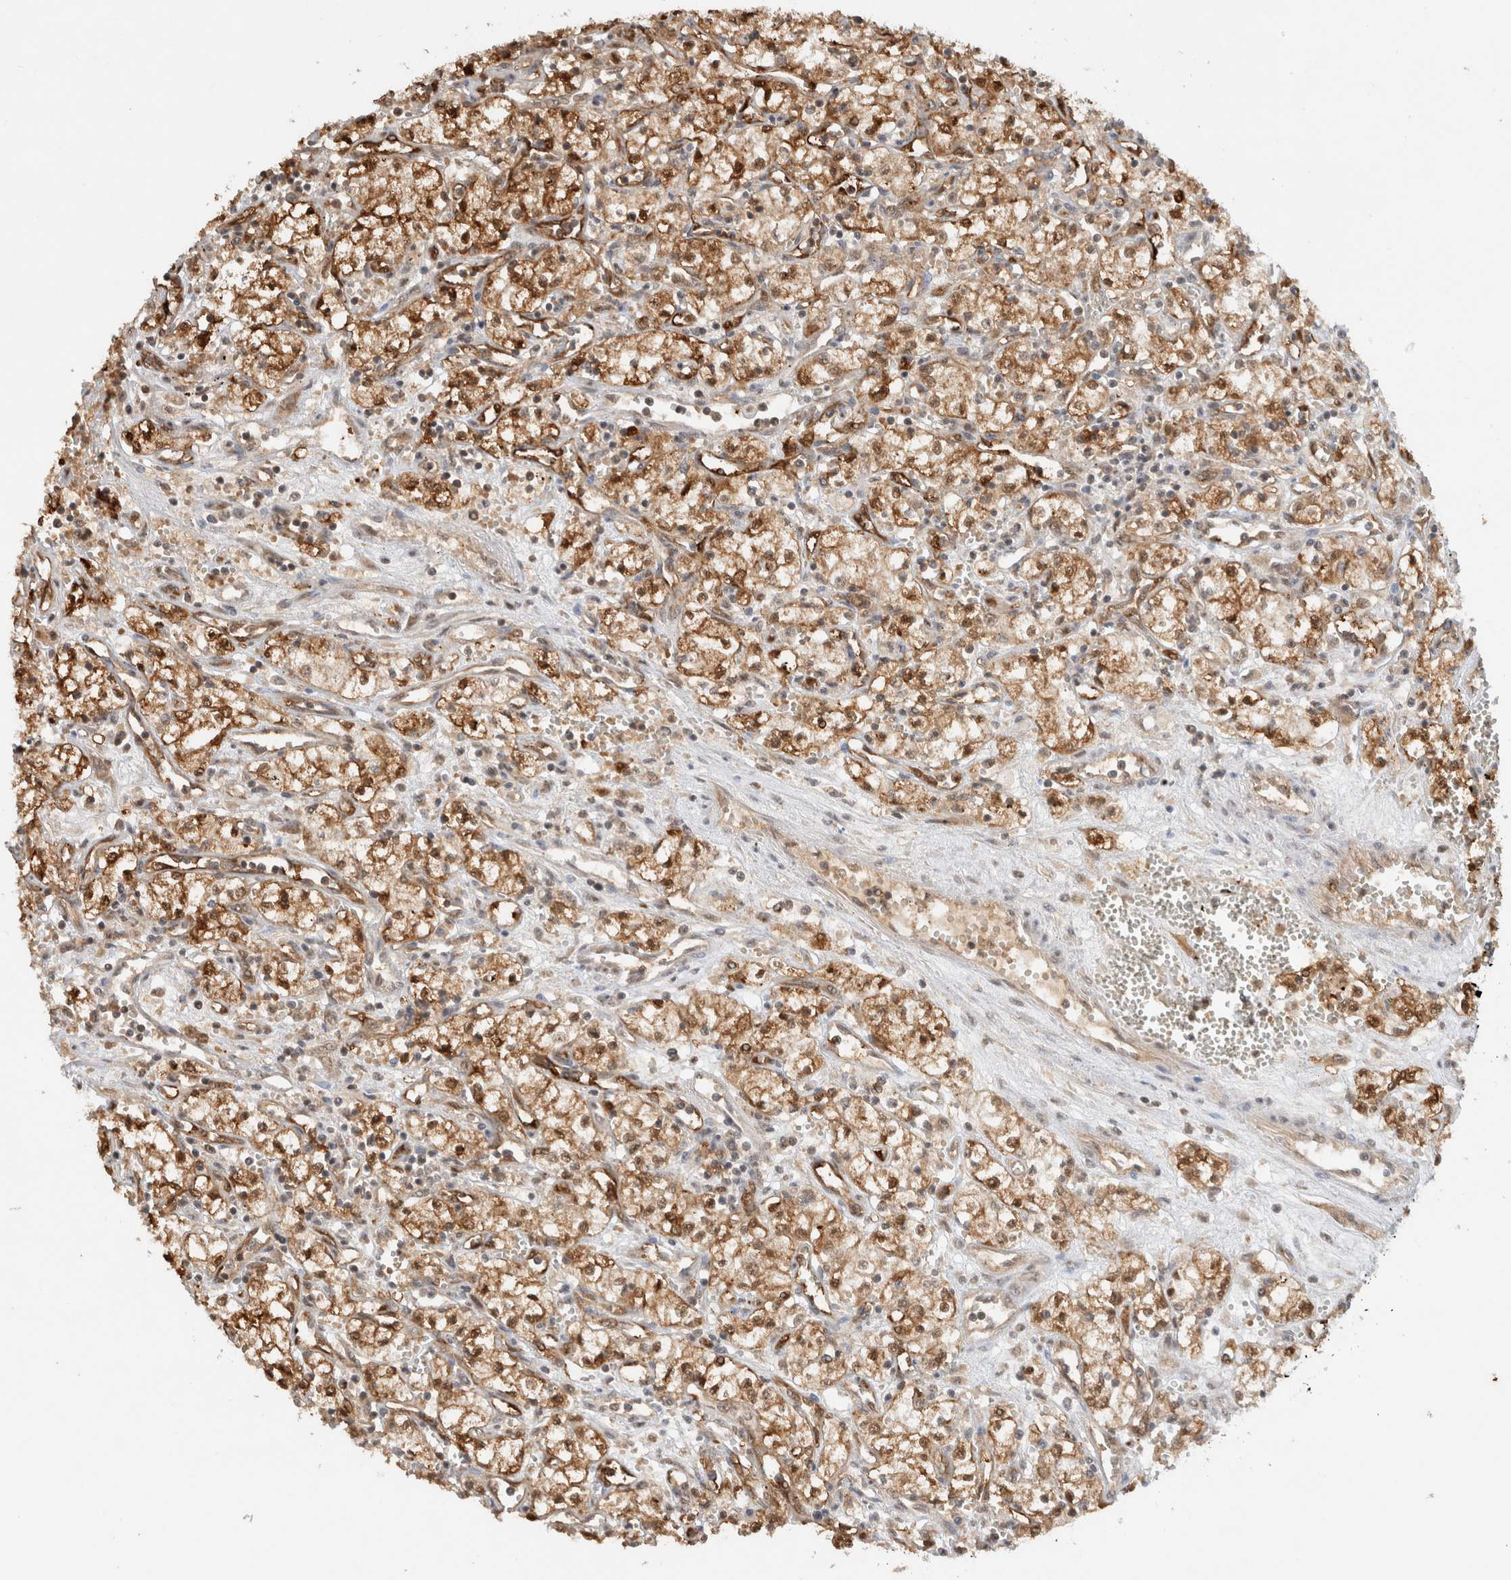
{"staining": {"intensity": "moderate", "quantity": ">75%", "location": "cytoplasmic/membranous,nuclear"}, "tissue": "renal cancer", "cell_type": "Tumor cells", "image_type": "cancer", "snomed": [{"axis": "morphology", "description": "Adenocarcinoma, NOS"}, {"axis": "topography", "description": "Kidney"}], "caption": "Moderate cytoplasmic/membranous and nuclear expression is seen in about >75% of tumor cells in adenocarcinoma (renal).", "gene": "CA13", "patient": {"sex": "male", "age": 59}}